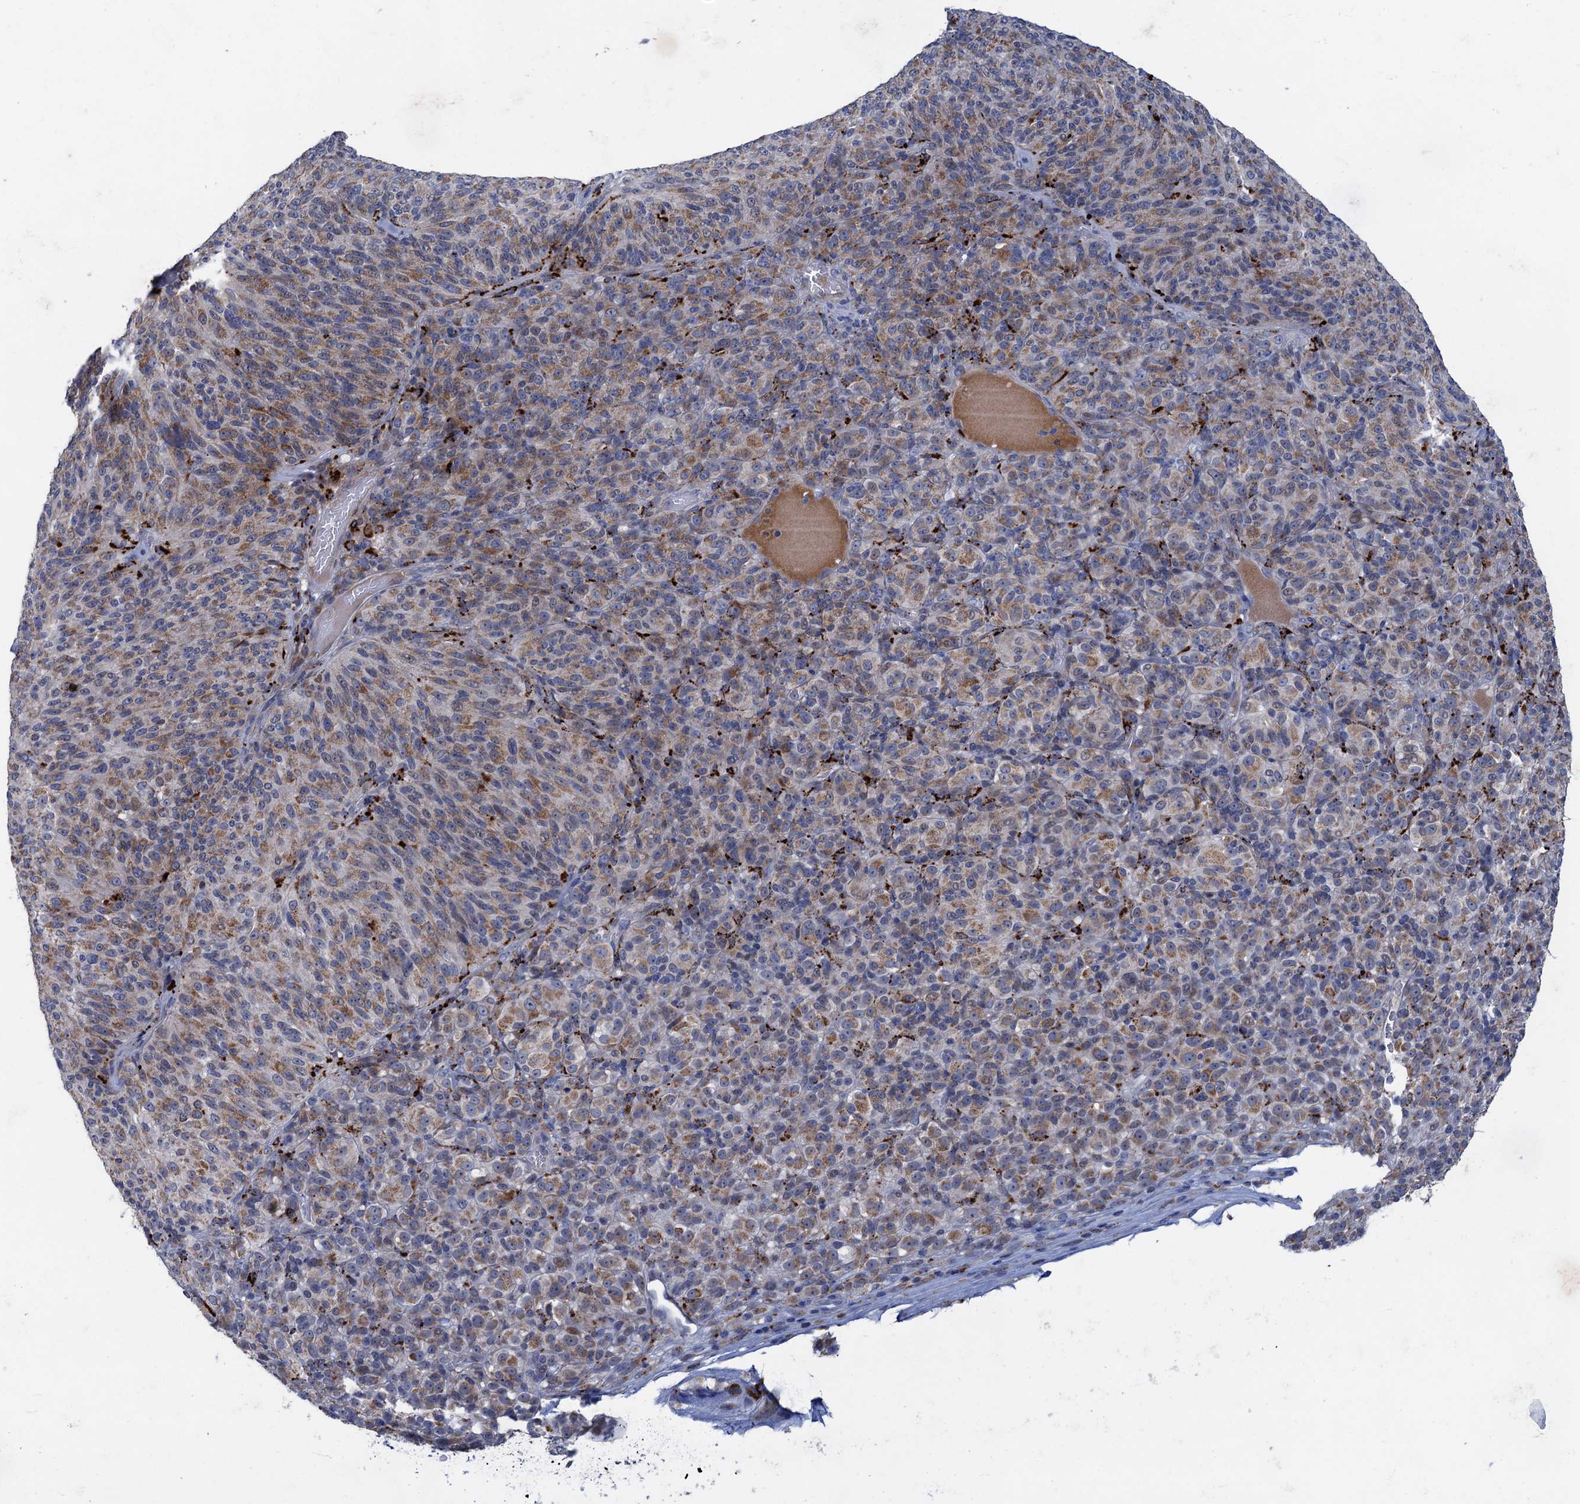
{"staining": {"intensity": "moderate", "quantity": "25%-75%", "location": "cytoplasmic/membranous"}, "tissue": "melanoma", "cell_type": "Tumor cells", "image_type": "cancer", "snomed": [{"axis": "morphology", "description": "Malignant melanoma, Metastatic site"}, {"axis": "topography", "description": "Brain"}], "caption": "A medium amount of moderate cytoplasmic/membranous expression is identified in about 25%-75% of tumor cells in malignant melanoma (metastatic site) tissue.", "gene": "ANKS3", "patient": {"sex": "female", "age": 56}}